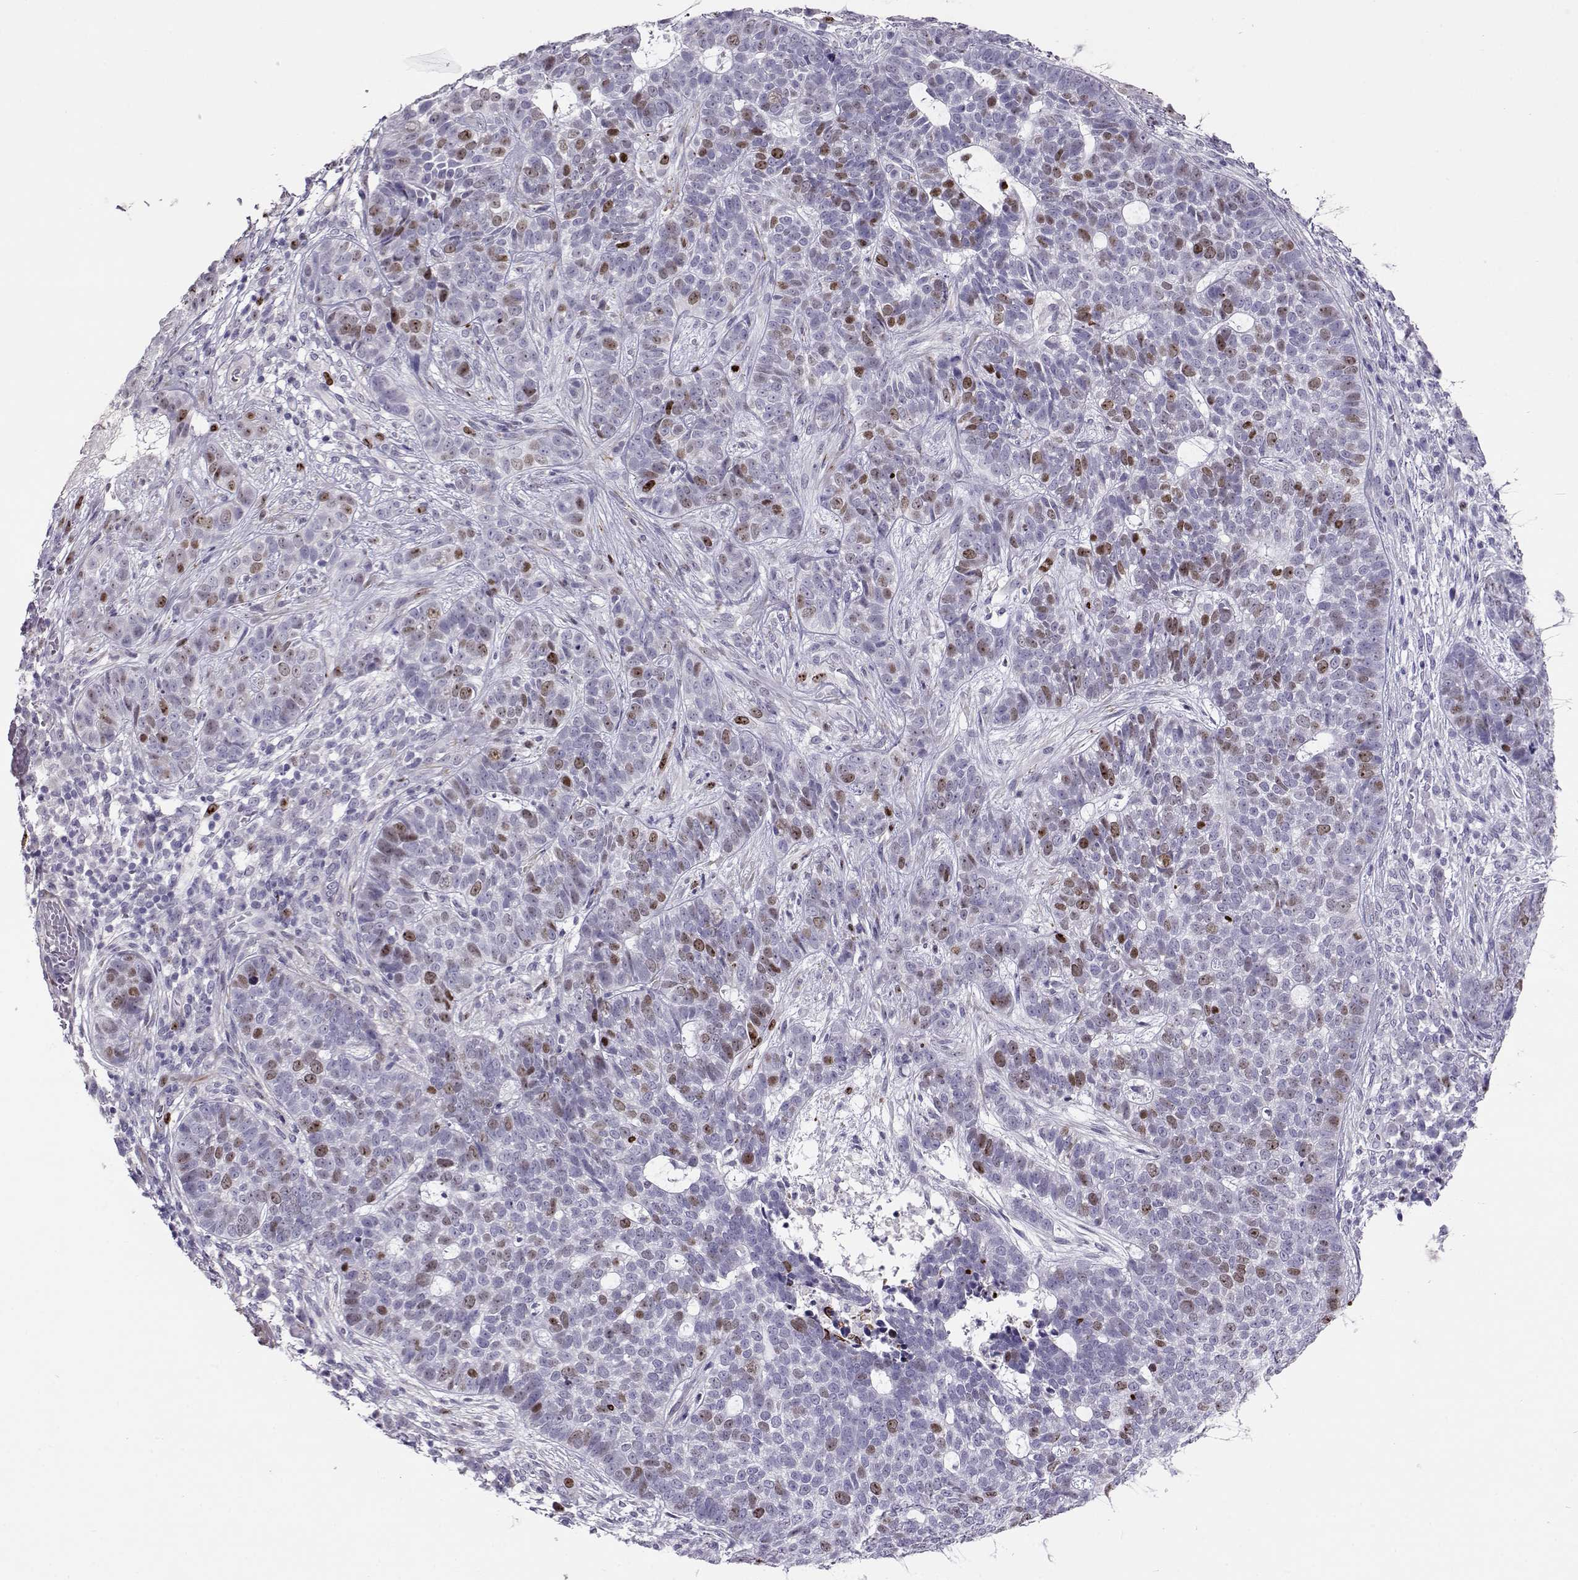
{"staining": {"intensity": "moderate", "quantity": "<25%", "location": "nuclear"}, "tissue": "skin cancer", "cell_type": "Tumor cells", "image_type": "cancer", "snomed": [{"axis": "morphology", "description": "Basal cell carcinoma"}, {"axis": "topography", "description": "Skin"}], "caption": "IHC (DAB) staining of skin cancer displays moderate nuclear protein staining in about <25% of tumor cells. IHC stains the protein of interest in brown and the nuclei are stained blue.", "gene": "NPW", "patient": {"sex": "female", "age": 69}}